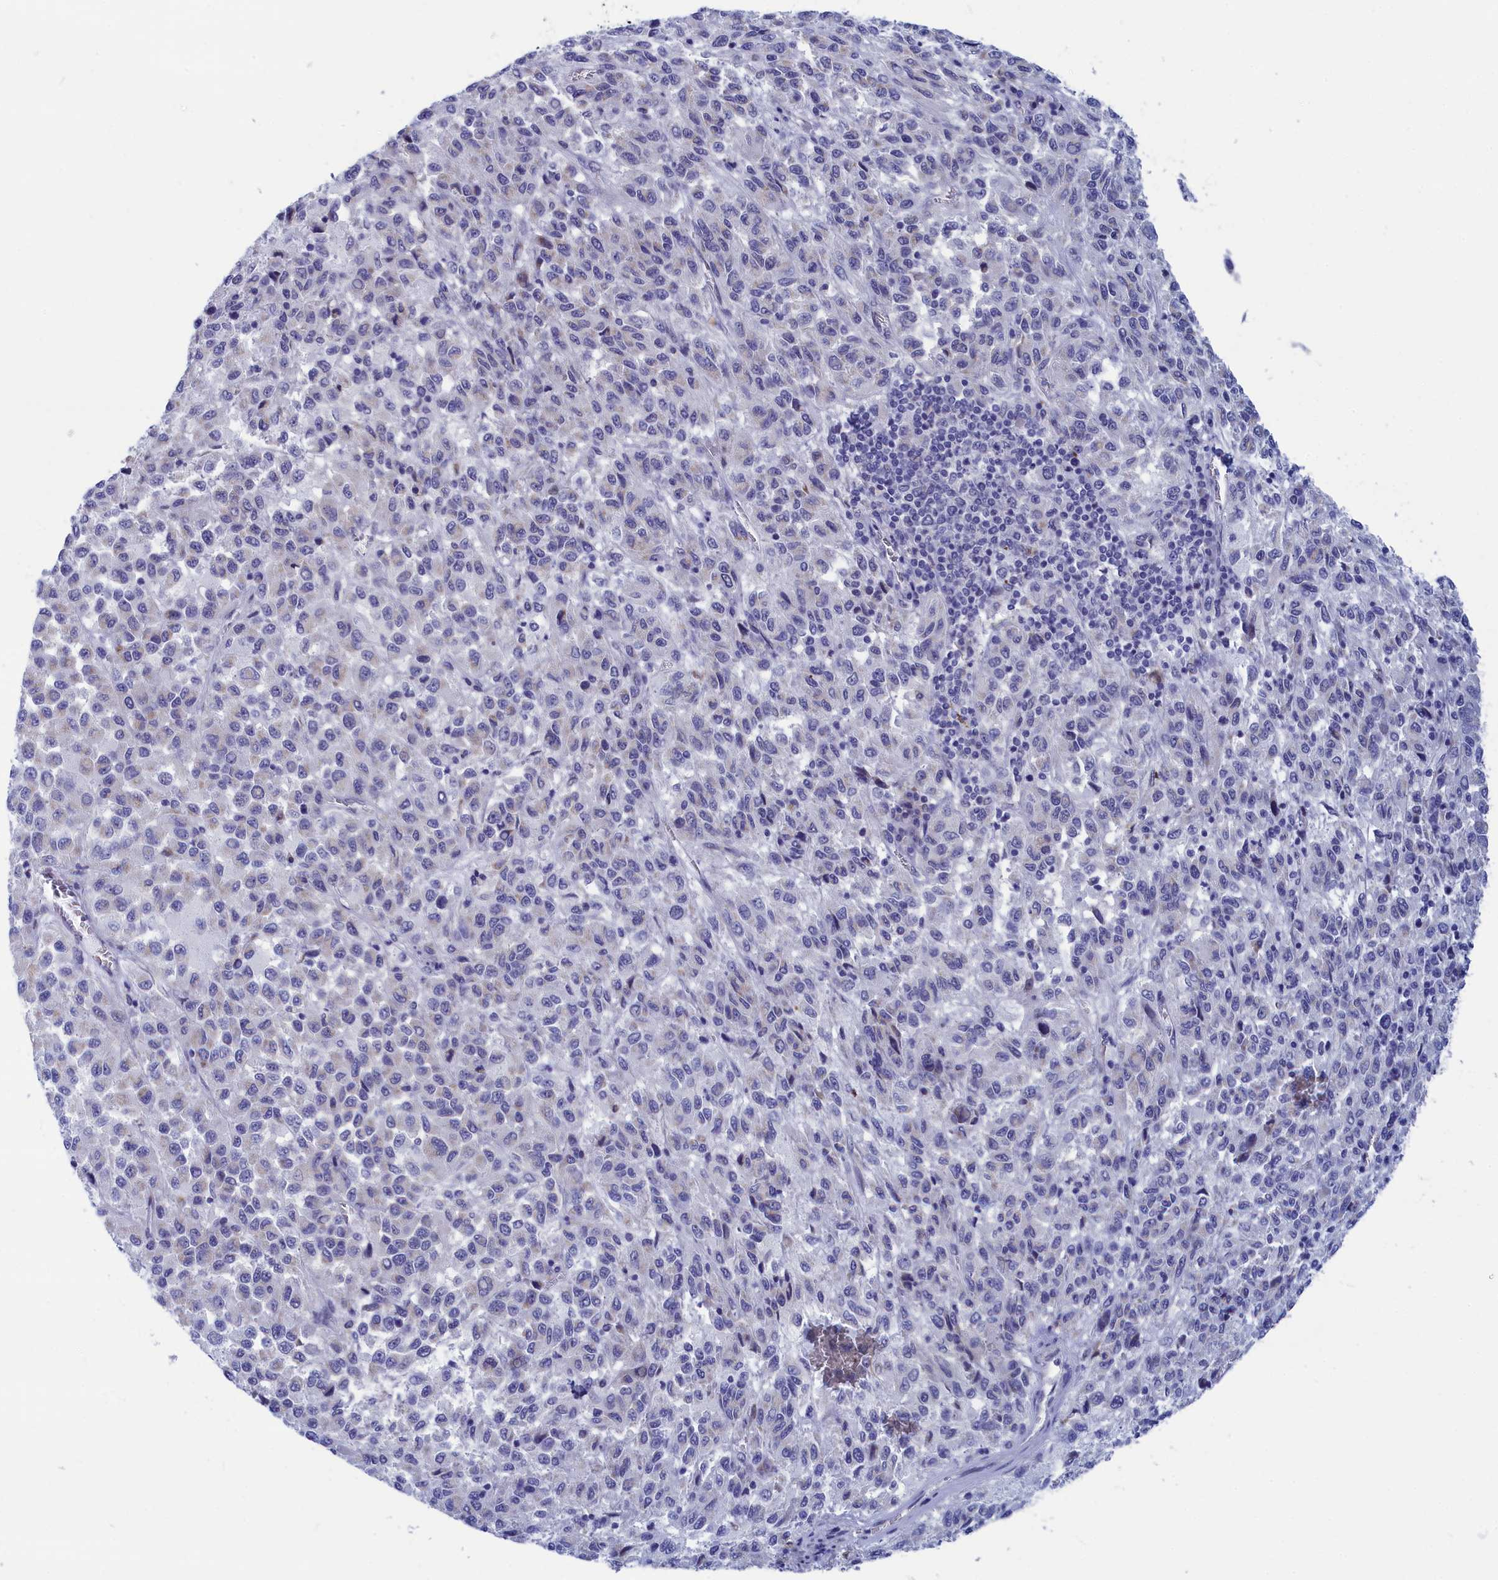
{"staining": {"intensity": "negative", "quantity": "none", "location": "none"}, "tissue": "melanoma", "cell_type": "Tumor cells", "image_type": "cancer", "snomed": [{"axis": "morphology", "description": "Malignant melanoma, Metastatic site"}, {"axis": "topography", "description": "Lung"}], "caption": "IHC micrograph of neoplastic tissue: malignant melanoma (metastatic site) stained with DAB demonstrates no significant protein staining in tumor cells. (DAB (3,3'-diaminobenzidine) immunohistochemistry, high magnification).", "gene": "WDR83", "patient": {"sex": "male", "age": 64}}